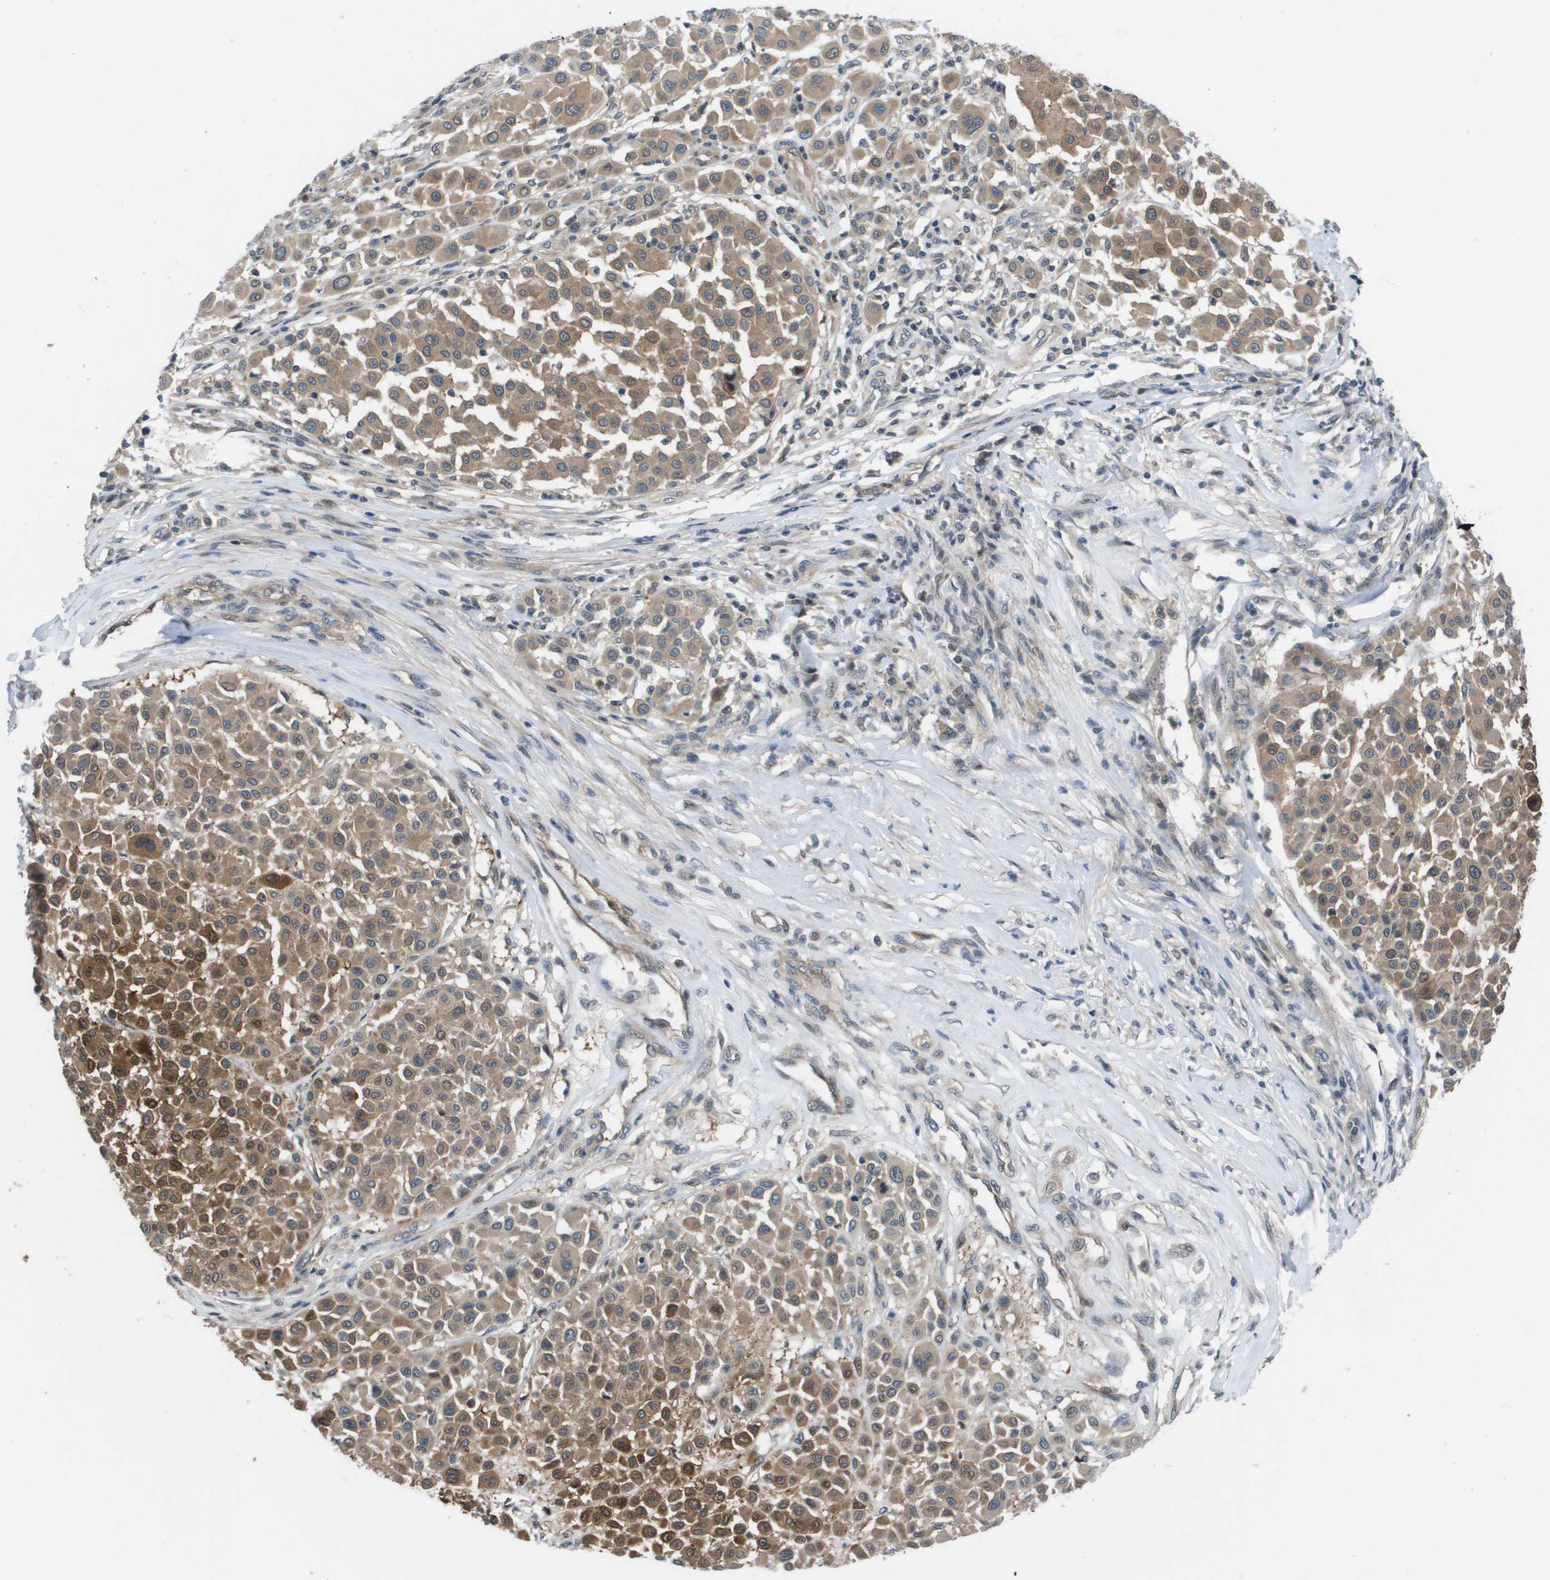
{"staining": {"intensity": "moderate", "quantity": ">75%", "location": "cytoplasmic/membranous,nuclear"}, "tissue": "melanoma", "cell_type": "Tumor cells", "image_type": "cancer", "snomed": [{"axis": "morphology", "description": "Malignant melanoma, Metastatic site"}, {"axis": "topography", "description": "Soft tissue"}], "caption": "Malignant melanoma (metastatic site) stained for a protein shows moderate cytoplasmic/membranous and nuclear positivity in tumor cells.", "gene": "ENPP5", "patient": {"sex": "male", "age": 41}}